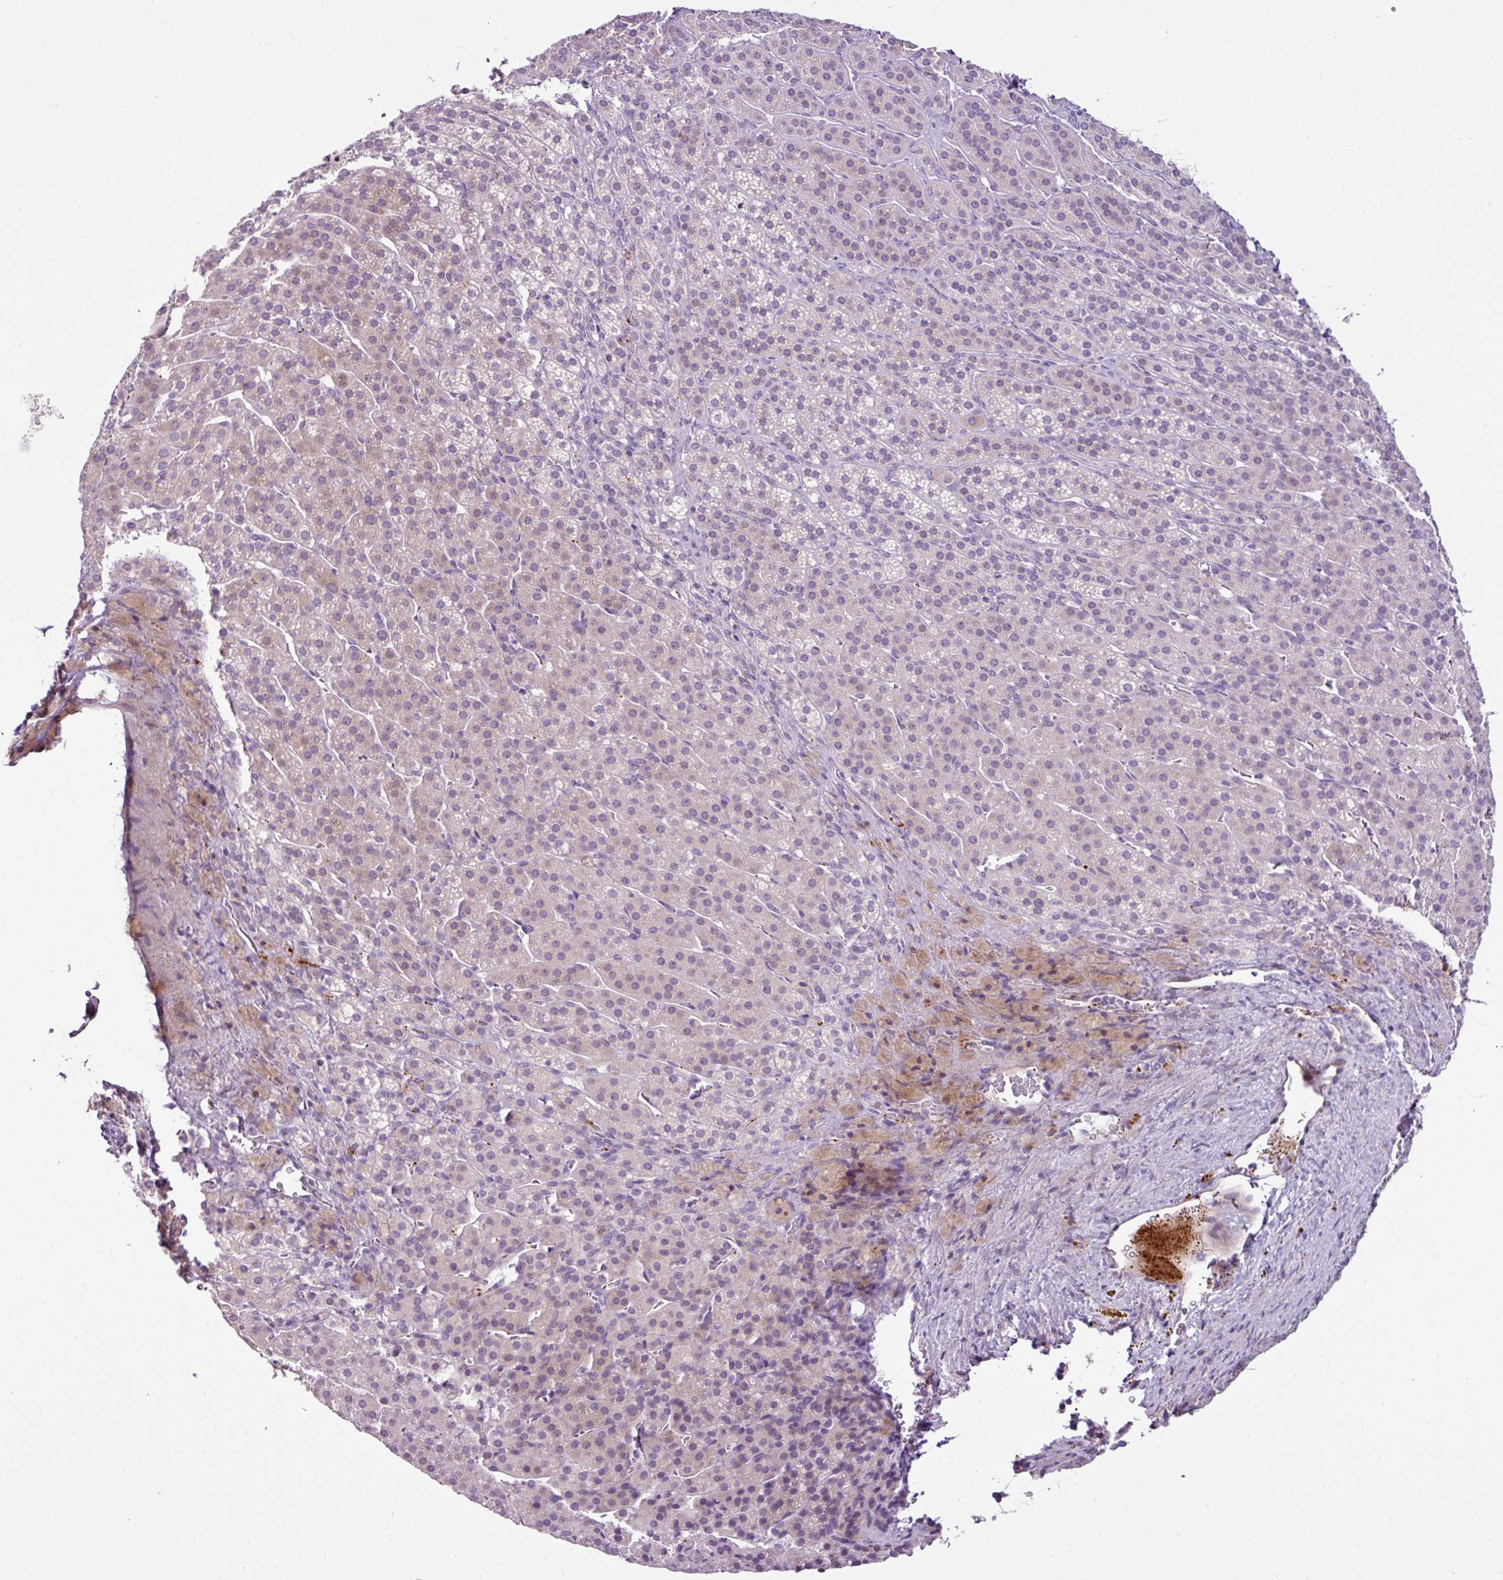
{"staining": {"intensity": "weak", "quantity": "<25%", "location": "cytoplasmic/membranous"}, "tissue": "adrenal gland", "cell_type": "Glandular cells", "image_type": "normal", "snomed": [{"axis": "morphology", "description": "Normal tissue, NOS"}, {"axis": "topography", "description": "Adrenal gland"}], "caption": "DAB immunohistochemical staining of normal human adrenal gland demonstrates no significant staining in glandular cells. The staining was performed using DAB to visualize the protein expression in brown, while the nuclei were stained in blue with hematoxylin (Magnification: 20x).", "gene": "DNAJB13", "patient": {"sex": "female", "age": 41}}